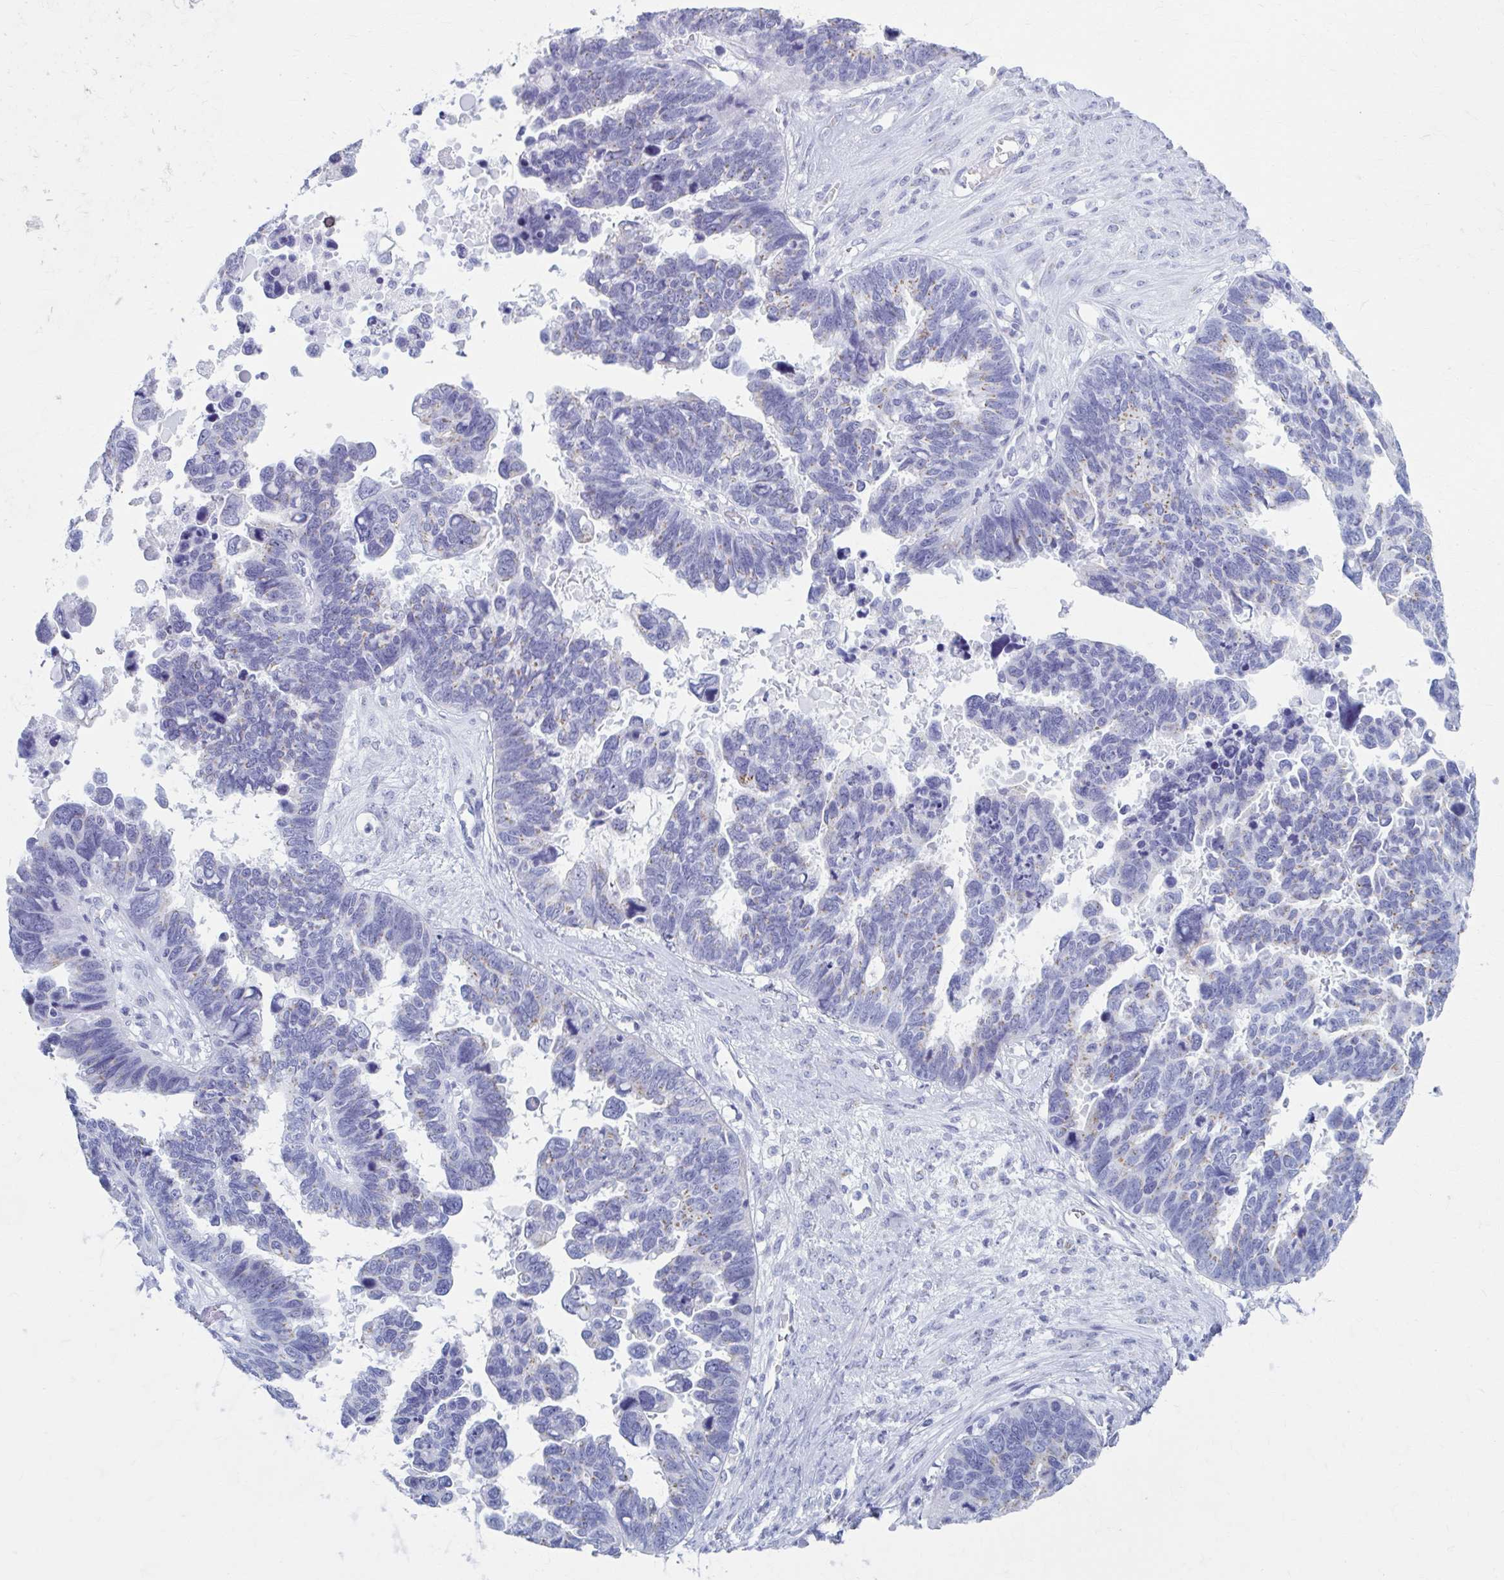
{"staining": {"intensity": "weak", "quantity": "25%-75%", "location": "cytoplasmic/membranous"}, "tissue": "ovarian cancer", "cell_type": "Tumor cells", "image_type": "cancer", "snomed": [{"axis": "morphology", "description": "Cystadenocarcinoma, serous, NOS"}, {"axis": "topography", "description": "Ovary"}], "caption": "Tumor cells reveal low levels of weak cytoplasmic/membranous positivity in approximately 25%-75% of cells in ovarian cancer.", "gene": "KCNE2", "patient": {"sex": "female", "age": 60}}